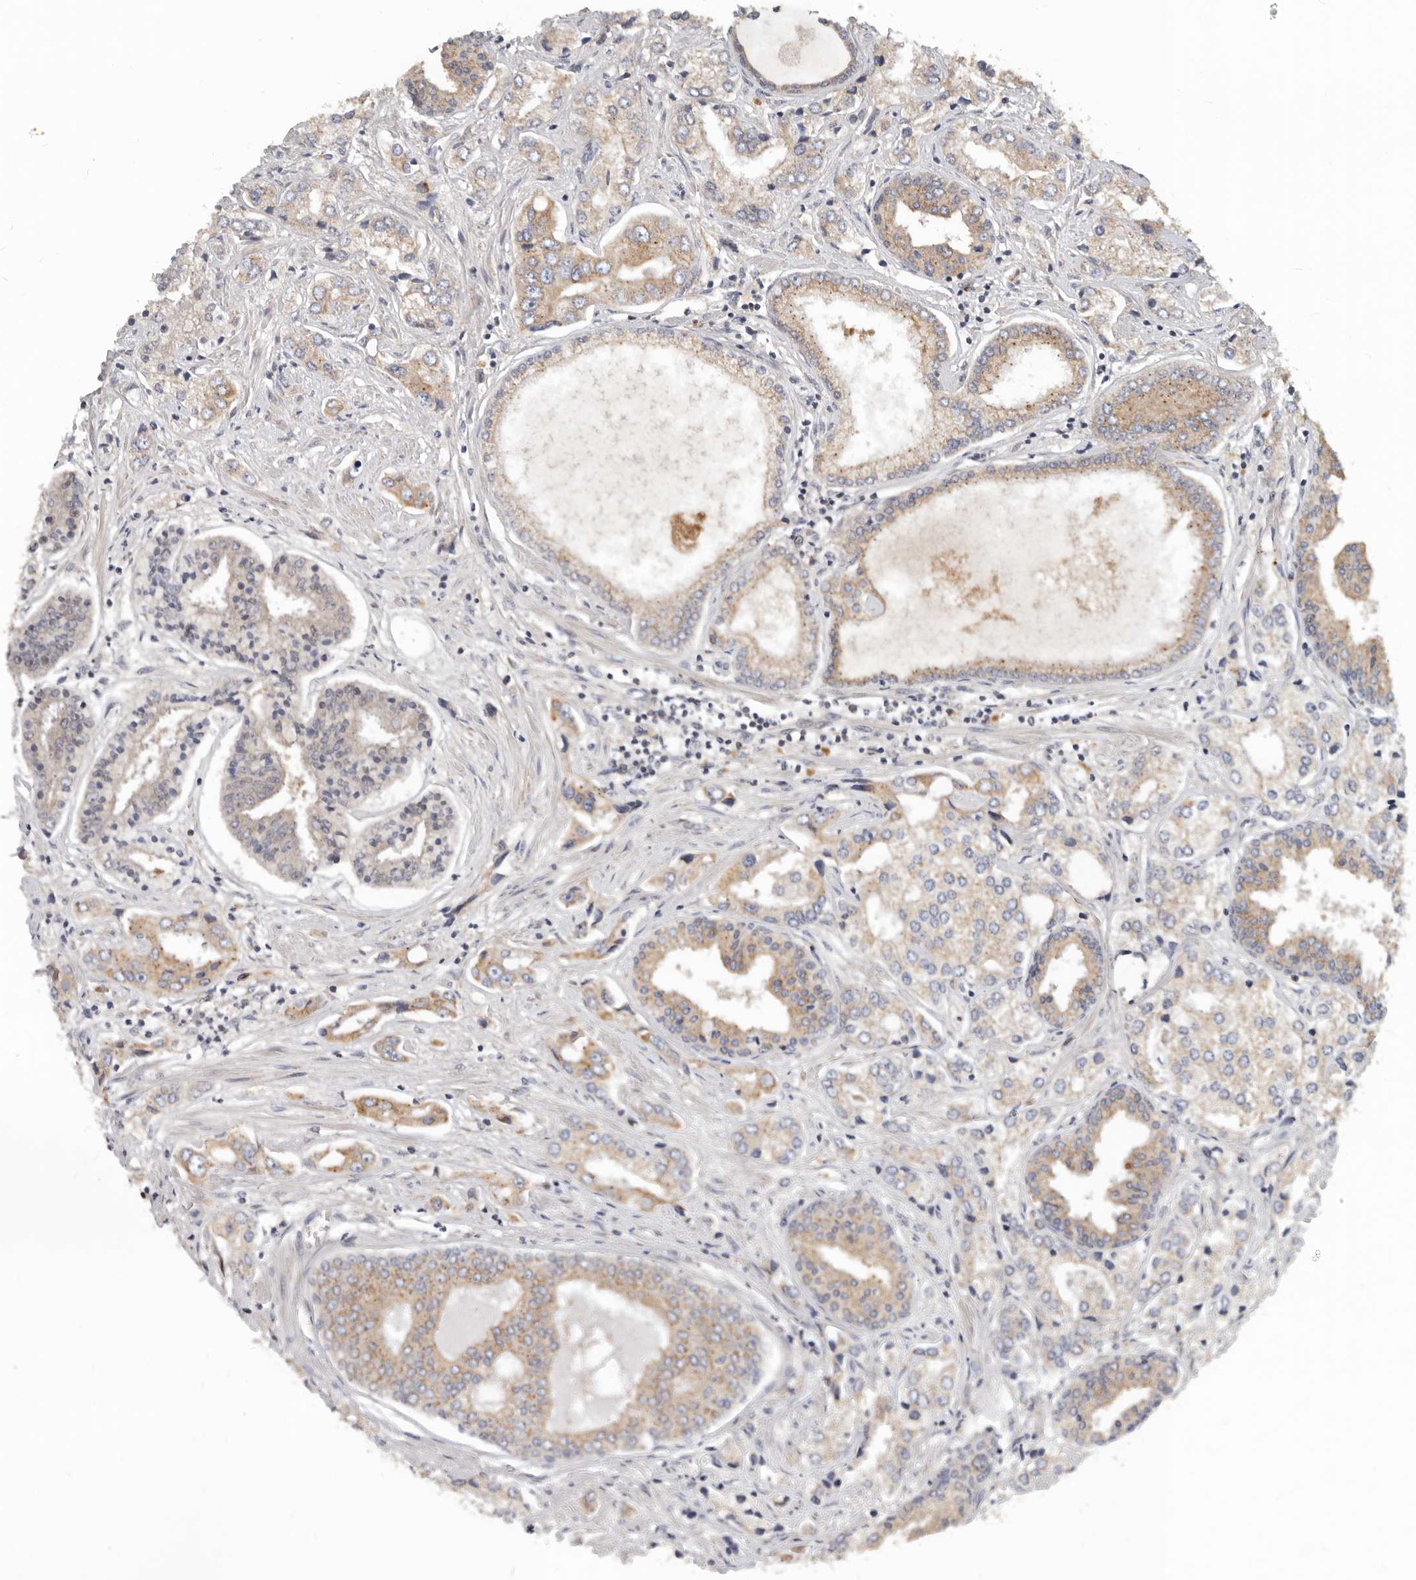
{"staining": {"intensity": "moderate", "quantity": "25%-75%", "location": "cytoplasmic/membranous"}, "tissue": "prostate cancer", "cell_type": "Tumor cells", "image_type": "cancer", "snomed": [{"axis": "morphology", "description": "Adenocarcinoma, High grade"}, {"axis": "topography", "description": "Prostate"}], "caption": "A brown stain shows moderate cytoplasmic/membranous staining of a protein in prostate cancer tumor cells.", "gene": "NPY4R", "patient": {"sex": "male", "age": 66}}